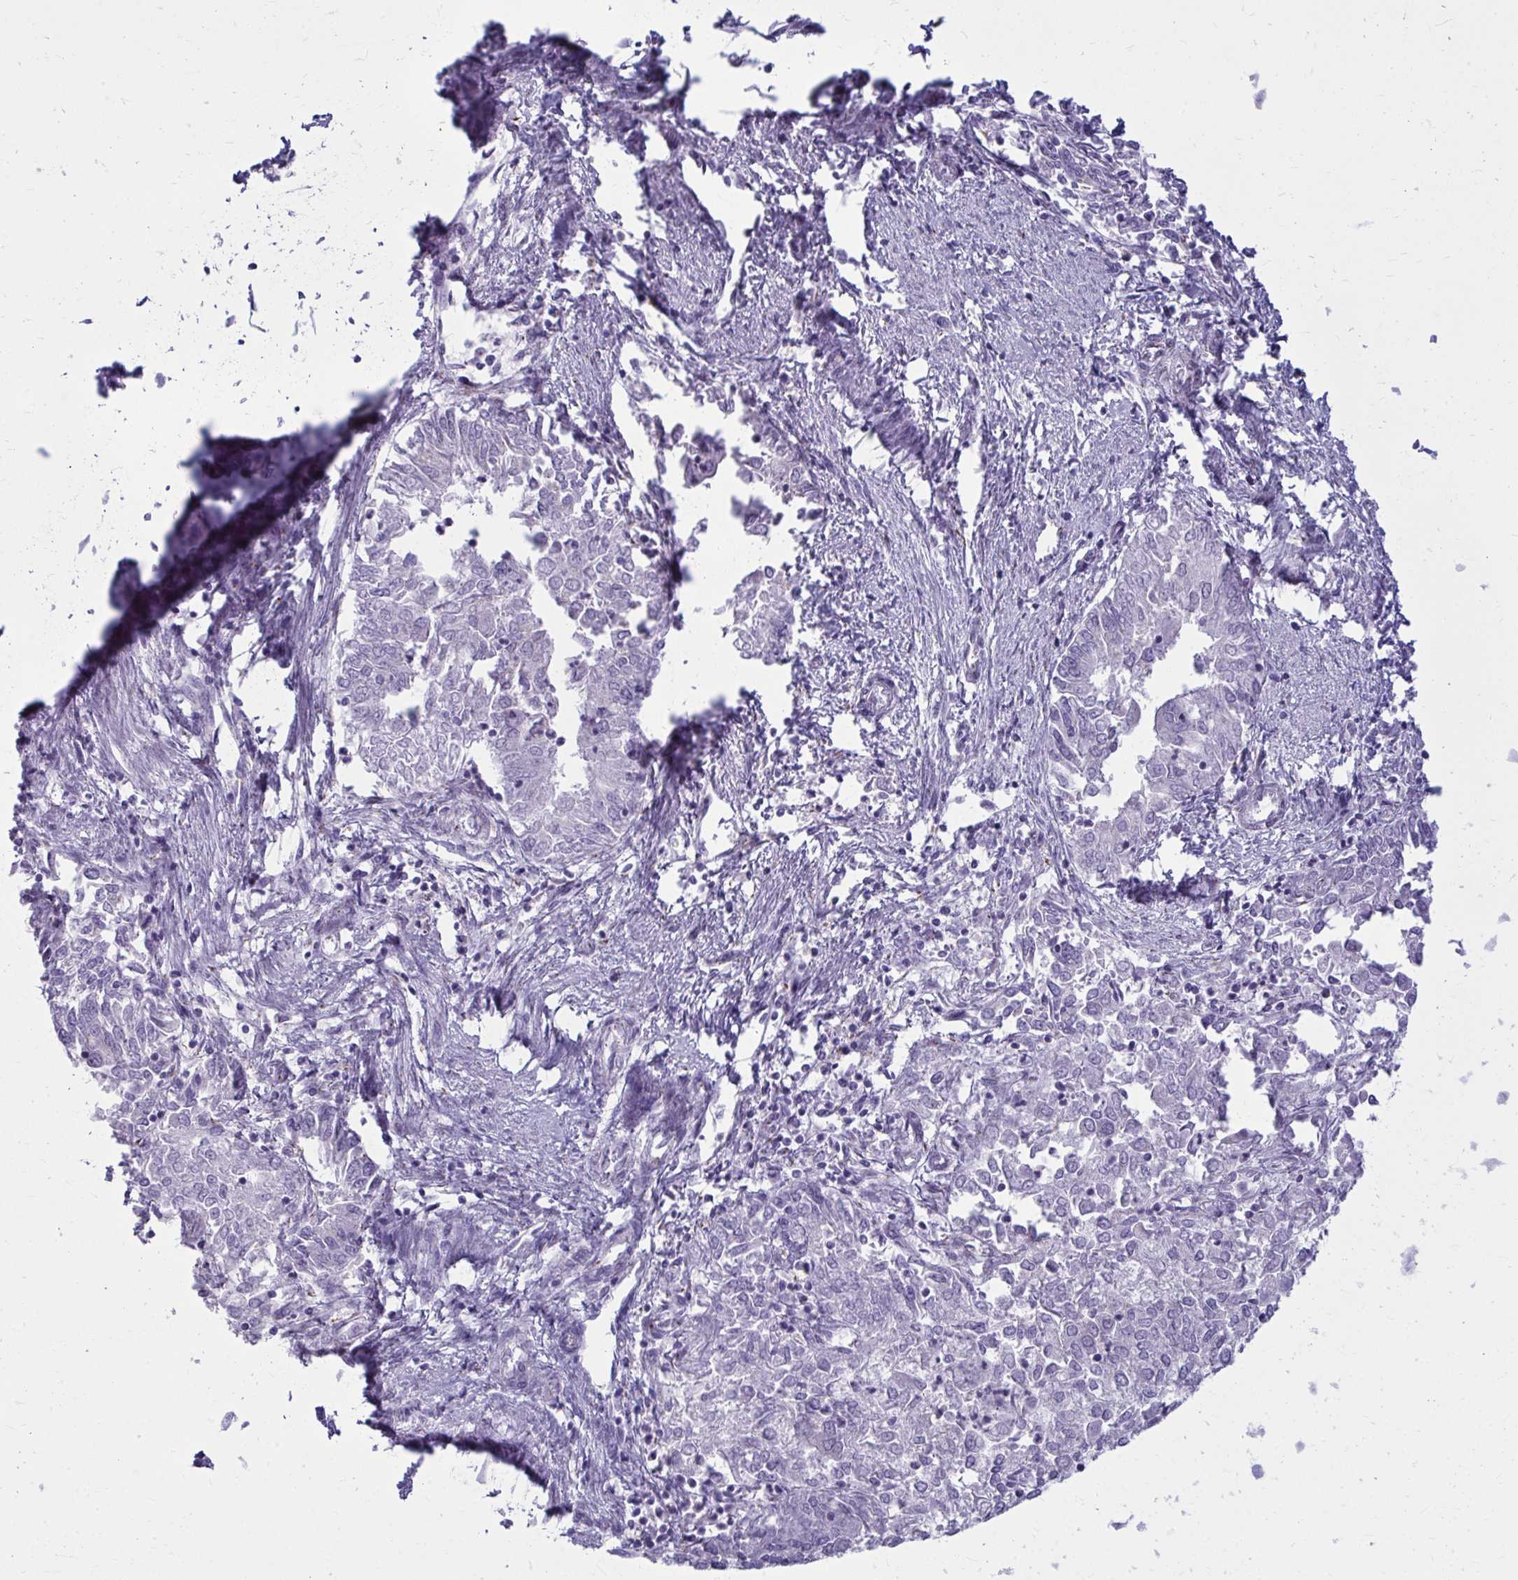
{"staining": {"intensity": "negative", "quantity": "none", "location": "none"}, "tissue": "endometrial cancer", "cell_type": "Tumor cells", "image_type": "cancer", "snomed": [{"axis": "morphology", "description": "Adenocarcinoma, NOS"}, {"axis": "topography", "description": "Endometrium"}], "caption": "Immunohistochemistry photomicrograph of neoplastic tissue: endometrial adenocarcinoma stained with DAB exhibits no significant protein positivity in tumor cells.", "gene": "DTX4", "patient": {"sex": "female", "age": 57}}